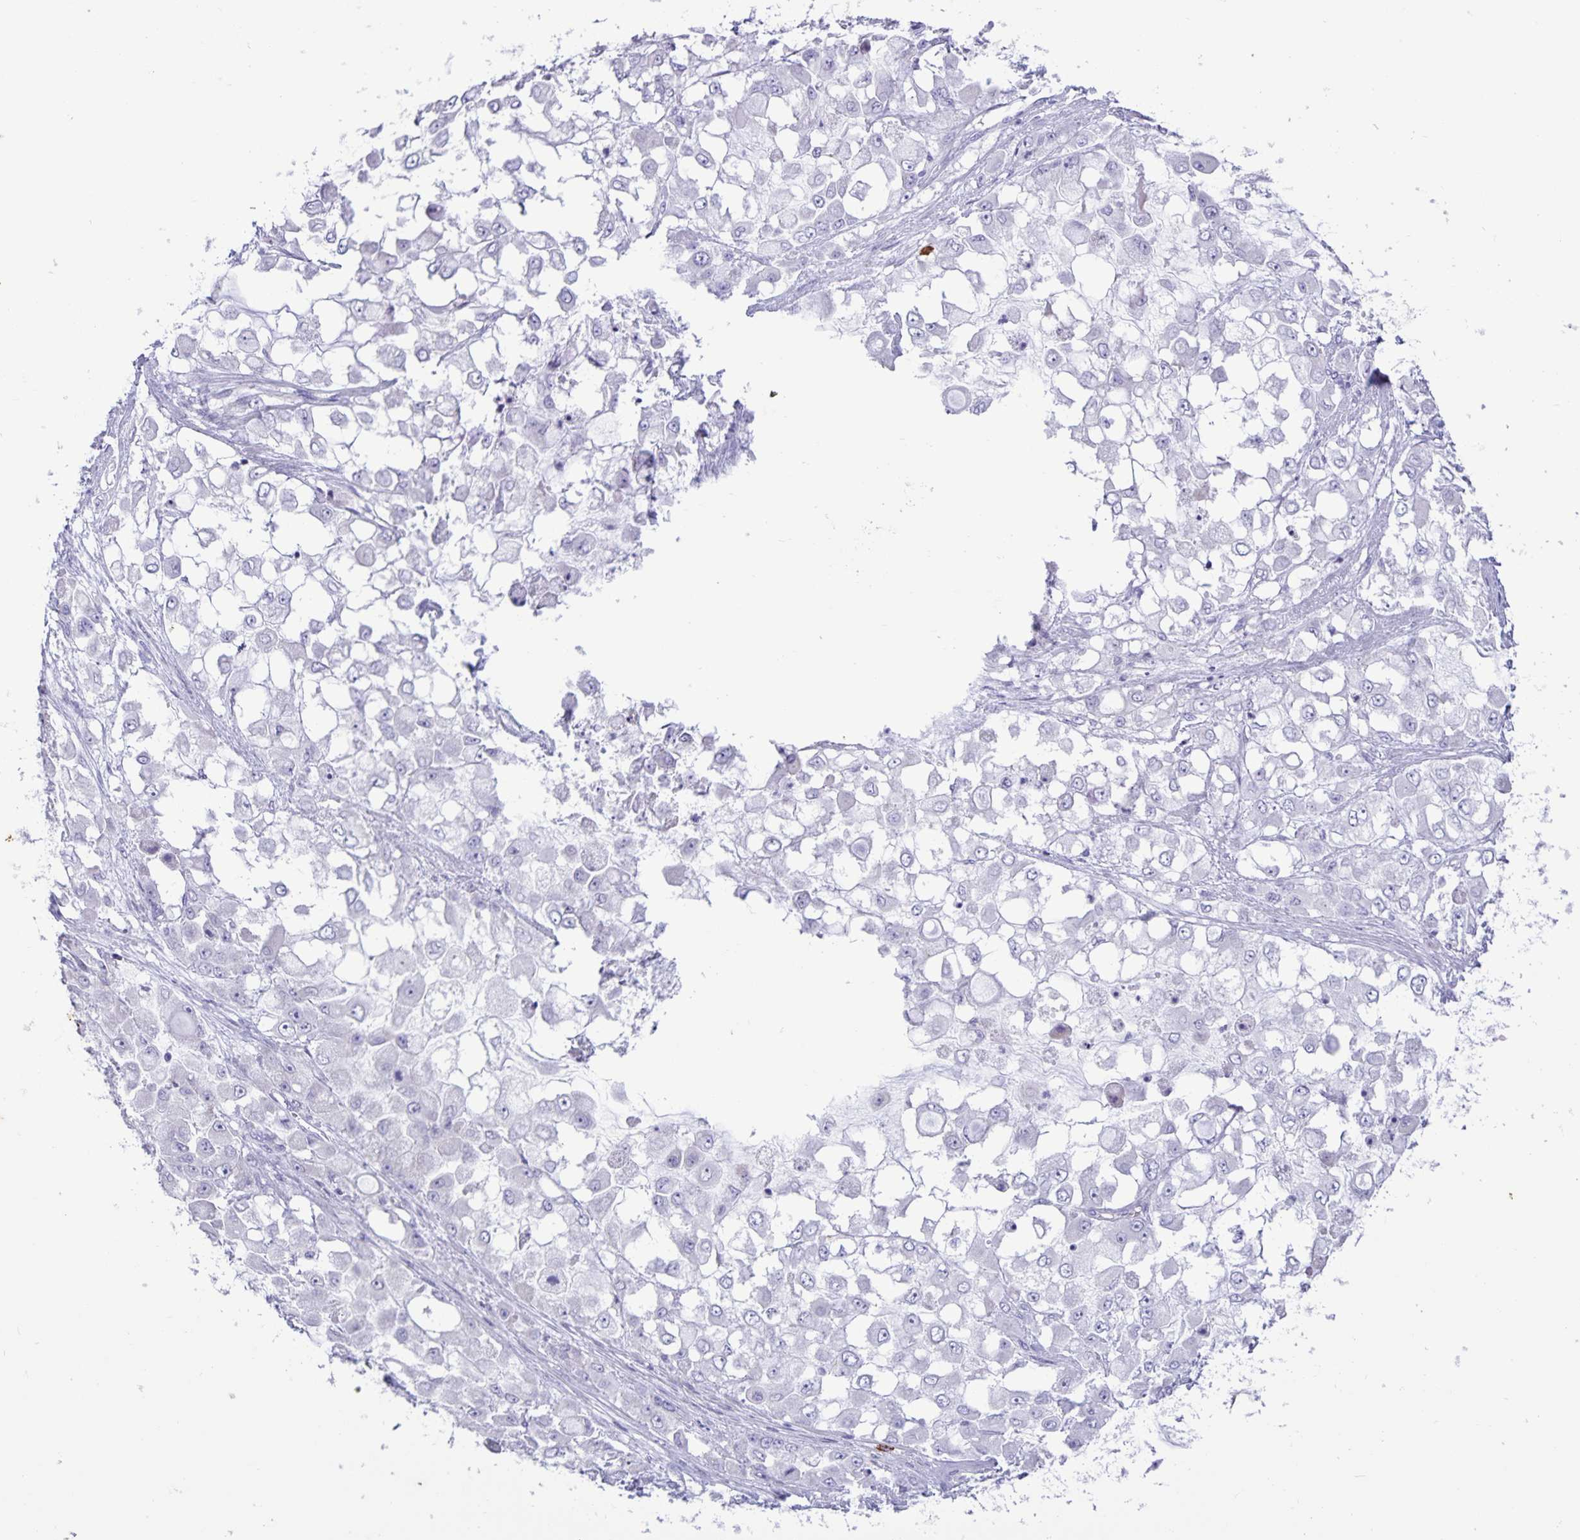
{"staining": {"intensity": "negative", "quantity": "none", "location": "none"}, "tissue": "stomach cancer", "cell_type": "Tumor cells", "image_type": "cancer", "snomed": [{"axis": "morphology", "description": "Adenocarcinoma, NOS"}, {"axis": "topography", "description": "Stomach"}], "caption": "Tumor cells are negative for protein expression in human stomach cancer (adenocarcinoma).", "gene": "IBTK", "patient": {"sex": "female", "age": 76}}